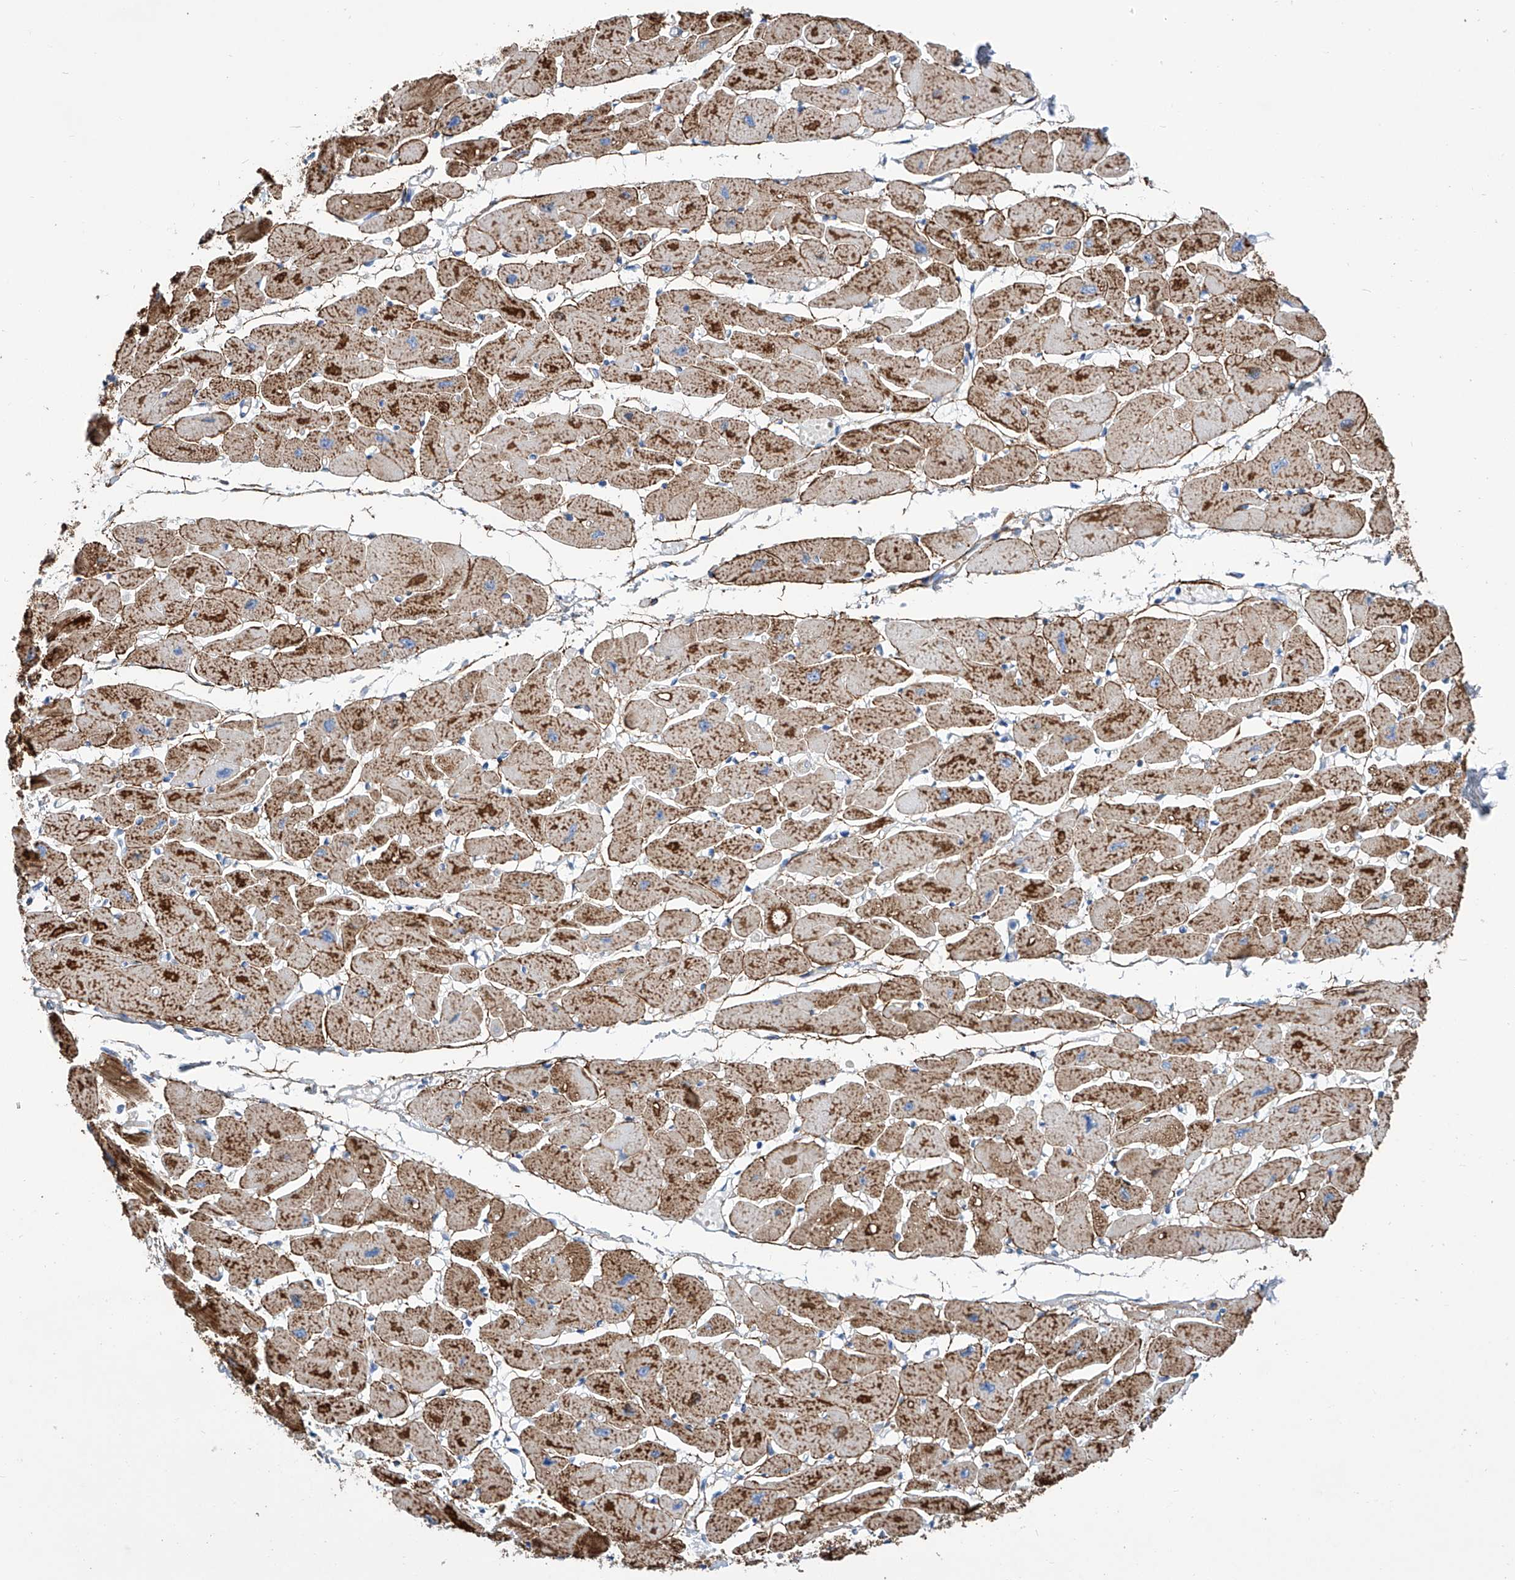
{"staining": {"intensity": "strong", "quantity": ">75%", "location": "cytoplasmic/membranous"}, "tissue": "heart muscle", "cell_type": "Cardiomyocytes", "image_type": "normal", "snomed": [{"axis": "morphology", "description": "Normal tissue, NOS"}, {"axis": "topography", "description": "Heart"}], "caption": "High-power microscopy captured an immunohistochemistry (IHC) micrograph of benign heart muscle, revealing strong cytoplasmic/membranous expression in approximately >75% of cardiomyocytes.", "gene": "SRBD1", "patient": {"sex": "female", "age": 54}}